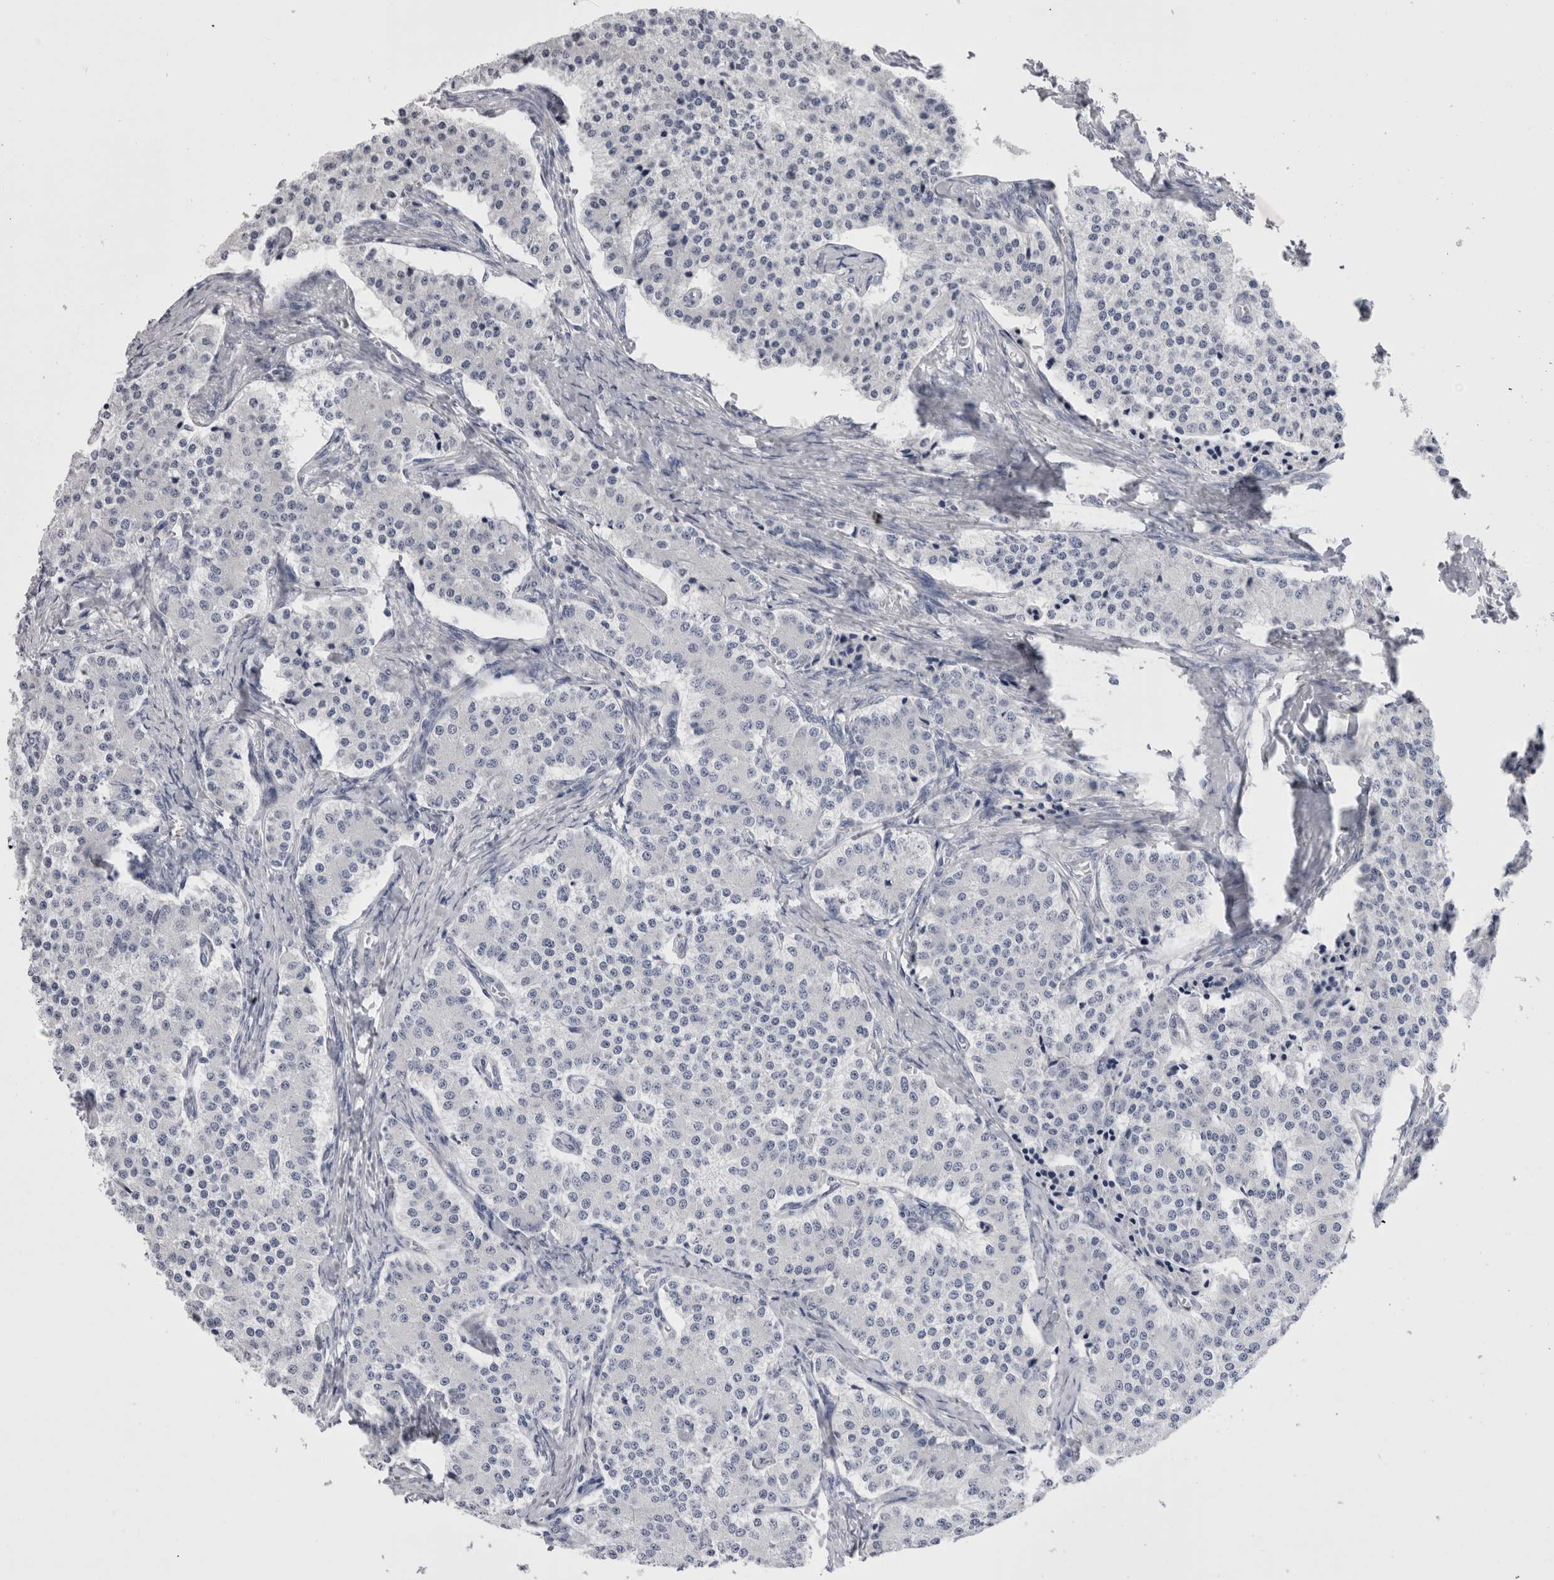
{"staining": {"intensity": "negative", "quantity": "none", "location": "none"}, "tissue": "carcinoid", "cell_type": "Tumor cells", "image_type": "cancer", "snomed": [{"axis": "morphology", "description": "Carcinoid, malignant, NOS"}, {"axis": "topography", "description": "Colon"}], "caption": "A high-resolution micrograph shows IHC staining of carcinoid, which demonstrates no significant staining in tumor cells.", "gene": "PWP2", "patient": {"sex": "female", "age": 52}}